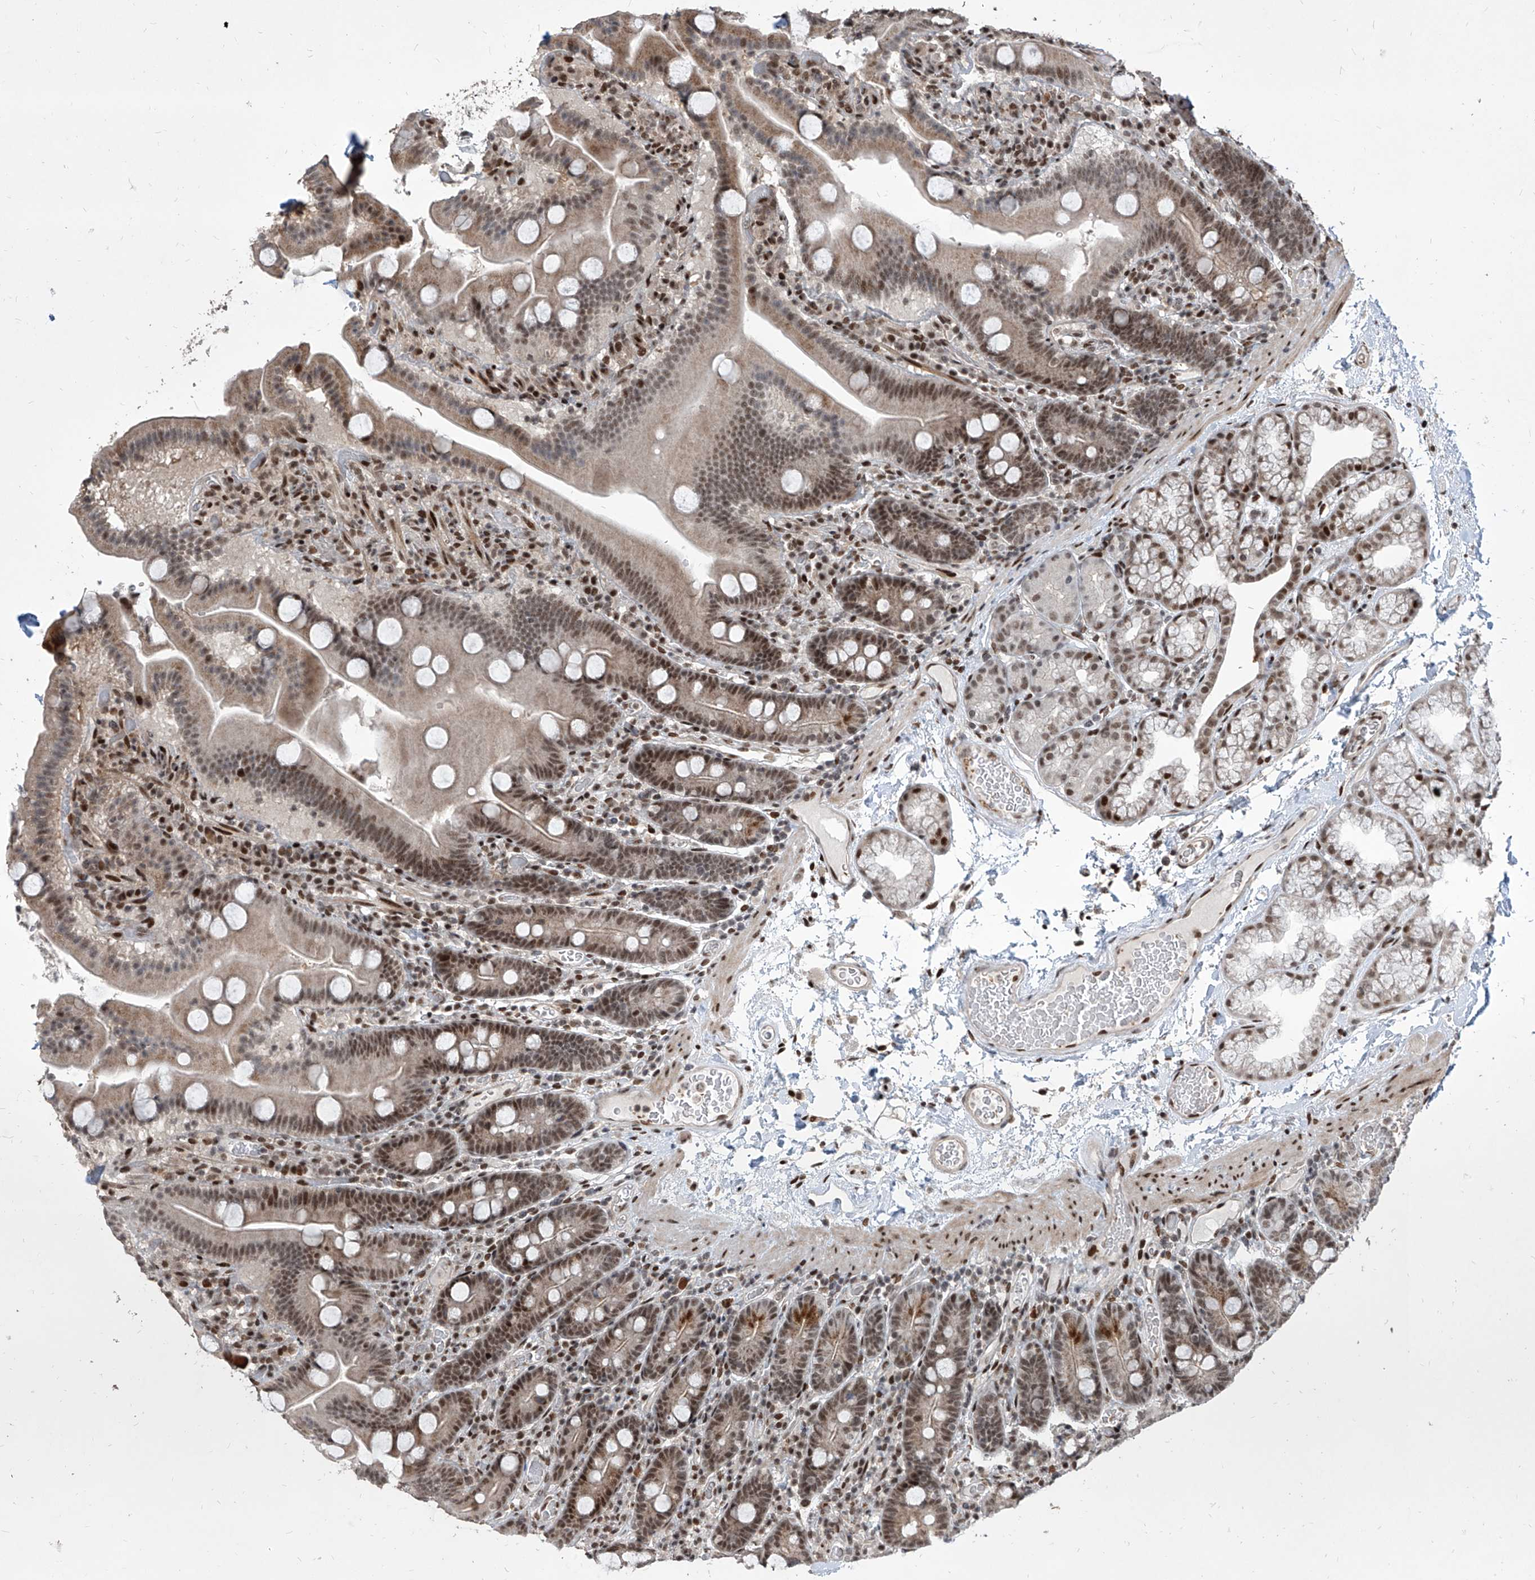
{"staining": {"intensity": "moderate", "quantity": ">75%", "location": "cytoplasmic/membranous,nuclear"}, "tissue": "duodenum", "cell_type": "Glandular cells", "image_type": "normal", "snomed": [{"axis": "morphology", "description": "Normal tissue, NOS"}, {"axis": "topography", "description": "Duodenum"}], "caption": "Glandular cells reveal moderate cytoplasmic/membranous,nuclear positivity in approximately >75% of cells in normal duodenum.", "gene": "IRF2", "patient": {"sex": "male", "age": 55}}